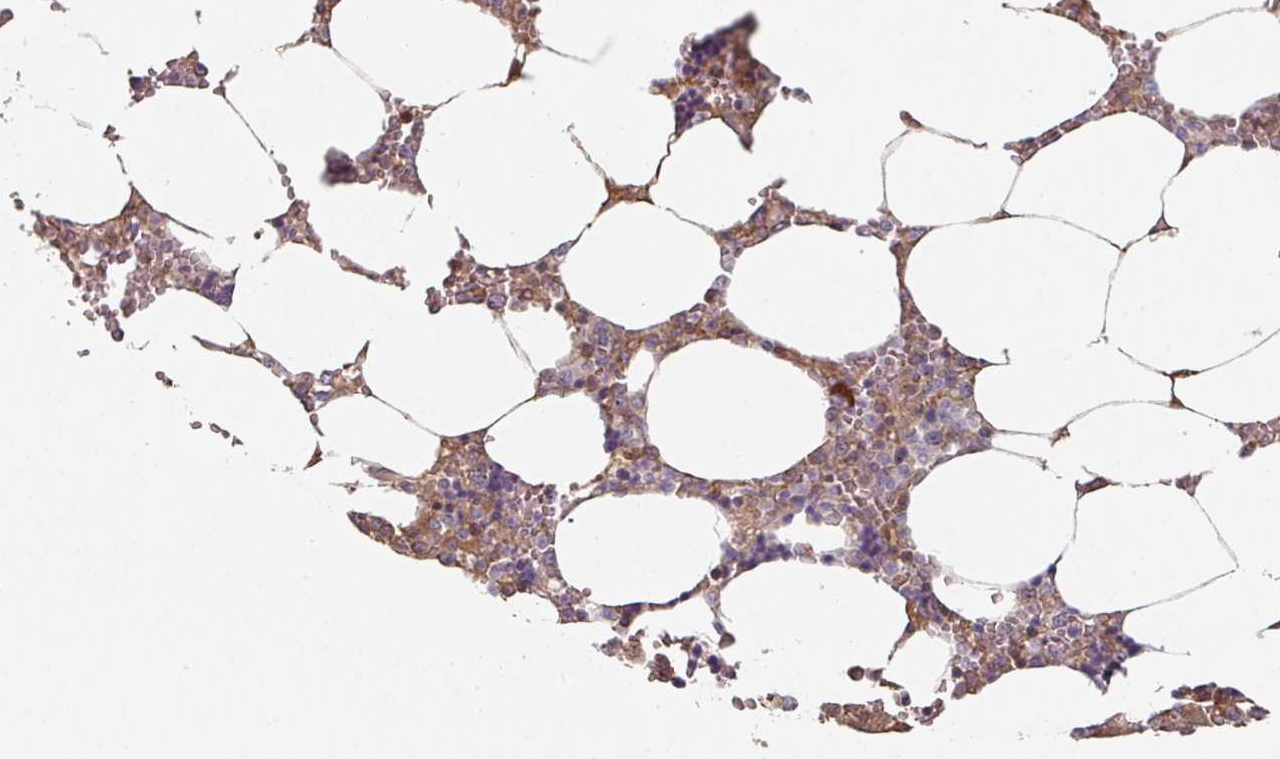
{"staining": {"intensity": "moderate", "quantity": "<25%", "location": "cytoplasmic/membranous"}, "tissue": "bone marrow", "cell_type": "Hematopoietic cells", "image_type": "normal", "snomed": [{"axis": "morphology", "description": "Normal tissue, NOS"}, {"axis": "topography", "description": "Bone marrow"}], "caption": "This is a histology image of immunohistochemistry staining of normal bone marrow, which shows moderate expression in the cytoplasmic/membranous of hematopoietic cells.", "gene": "CEP78", "patient": {"sex": "male", "age": 64}}